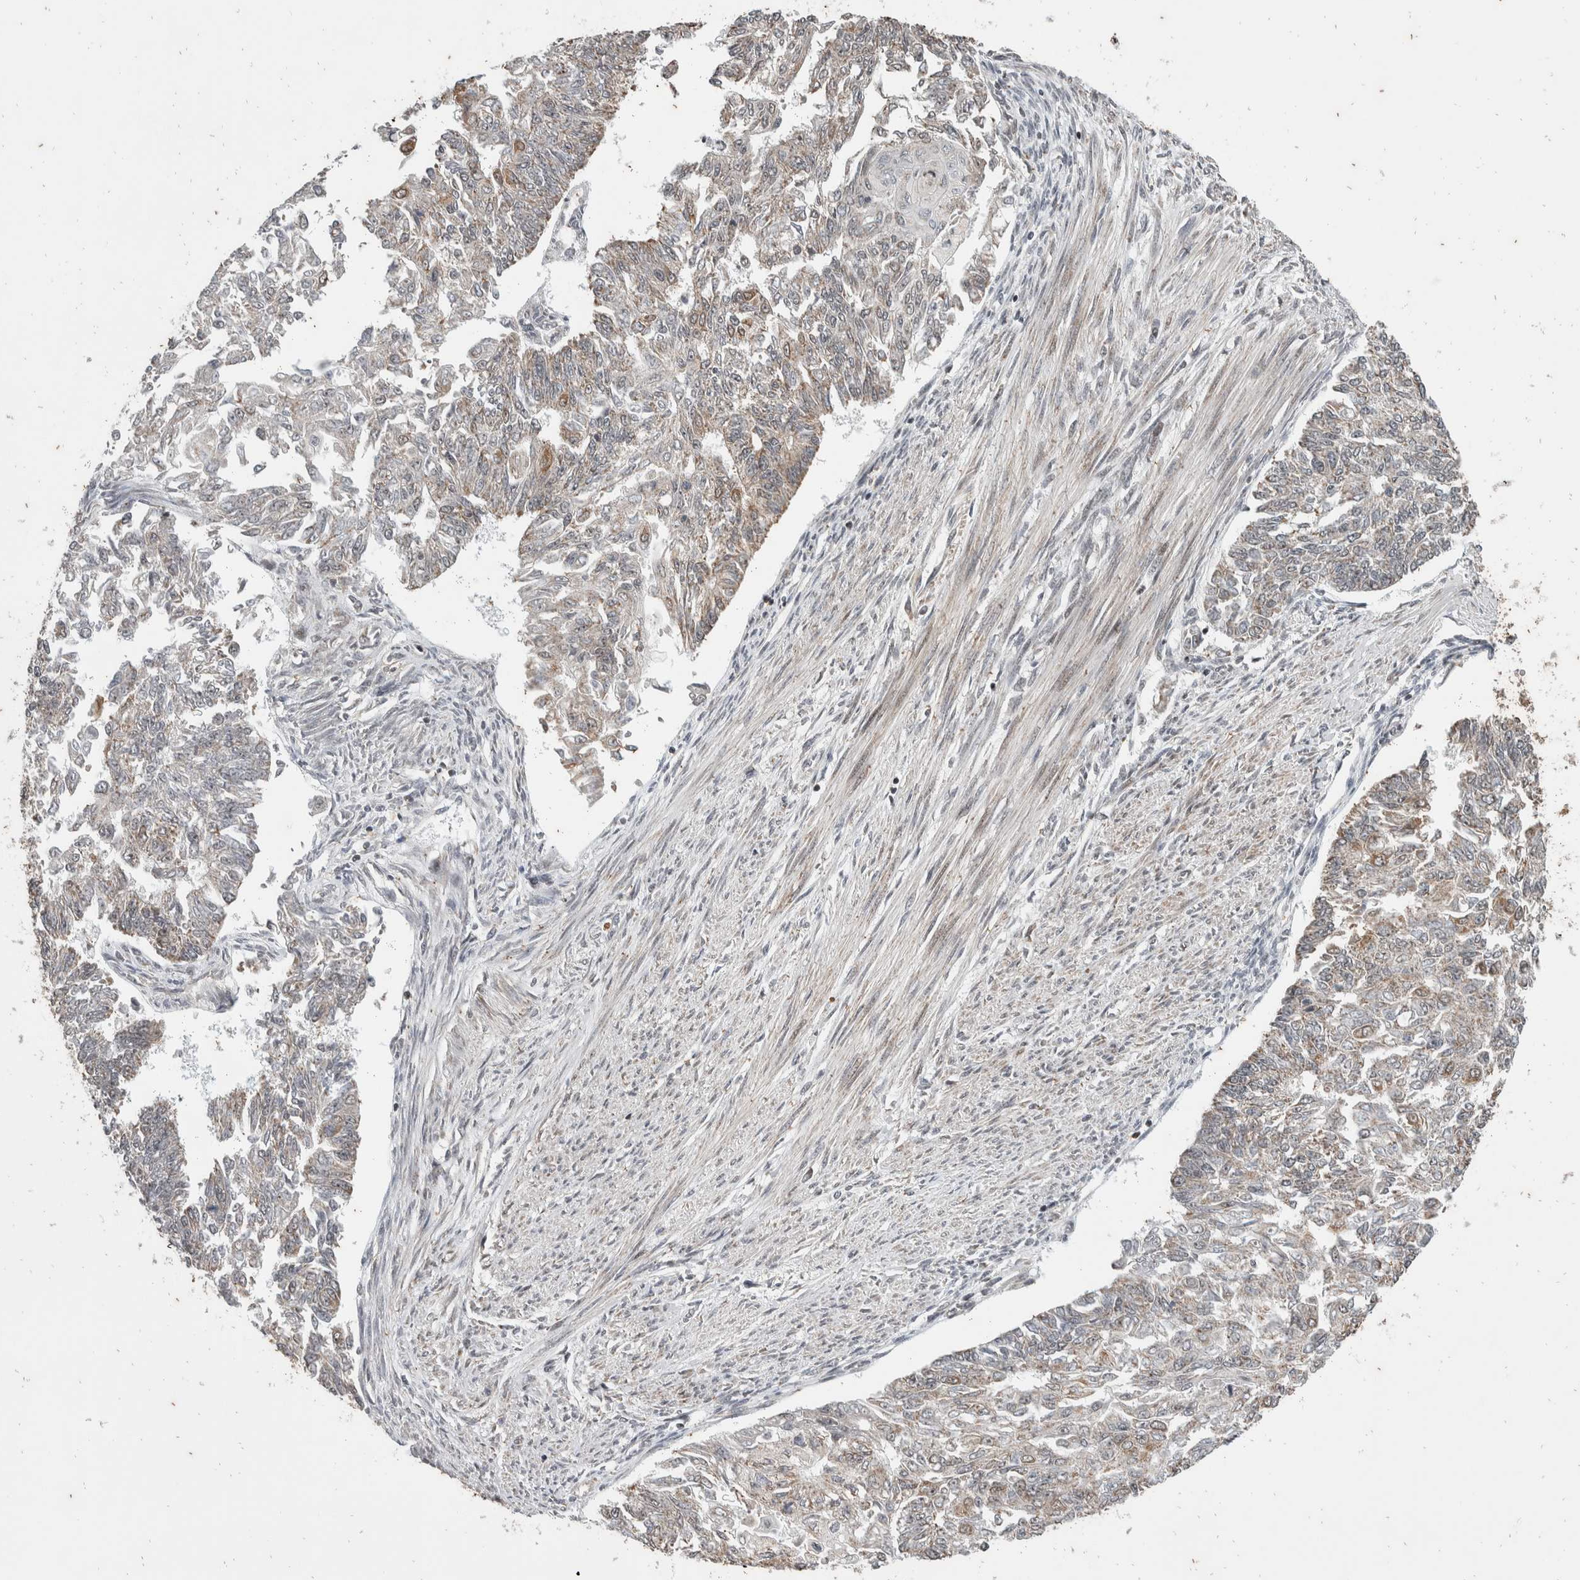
{"staining": {"intensity": "weak", "quantity": "<25%", "location": "cytoplasmic/membranous"}, "tissue": "endometrial cancer", "cell_type": "Tumor cells", "image_type": "cancer", "snomed": [{"axis": "morphology", "description": "Adenocarcinoma, NOS"}, {"axis": "topography", "description": "Endometrium"}], "caption": "High magnification brightfield microscopy of endometrial cancer stained with DAB (3,3'-diaminobenzidine) (brown) and counterstained with hematoxylin (blue): tumor cells show no significant positivity.", "gene": "ATXN7L1", "patient": {"sex": "female", "age": 32}}